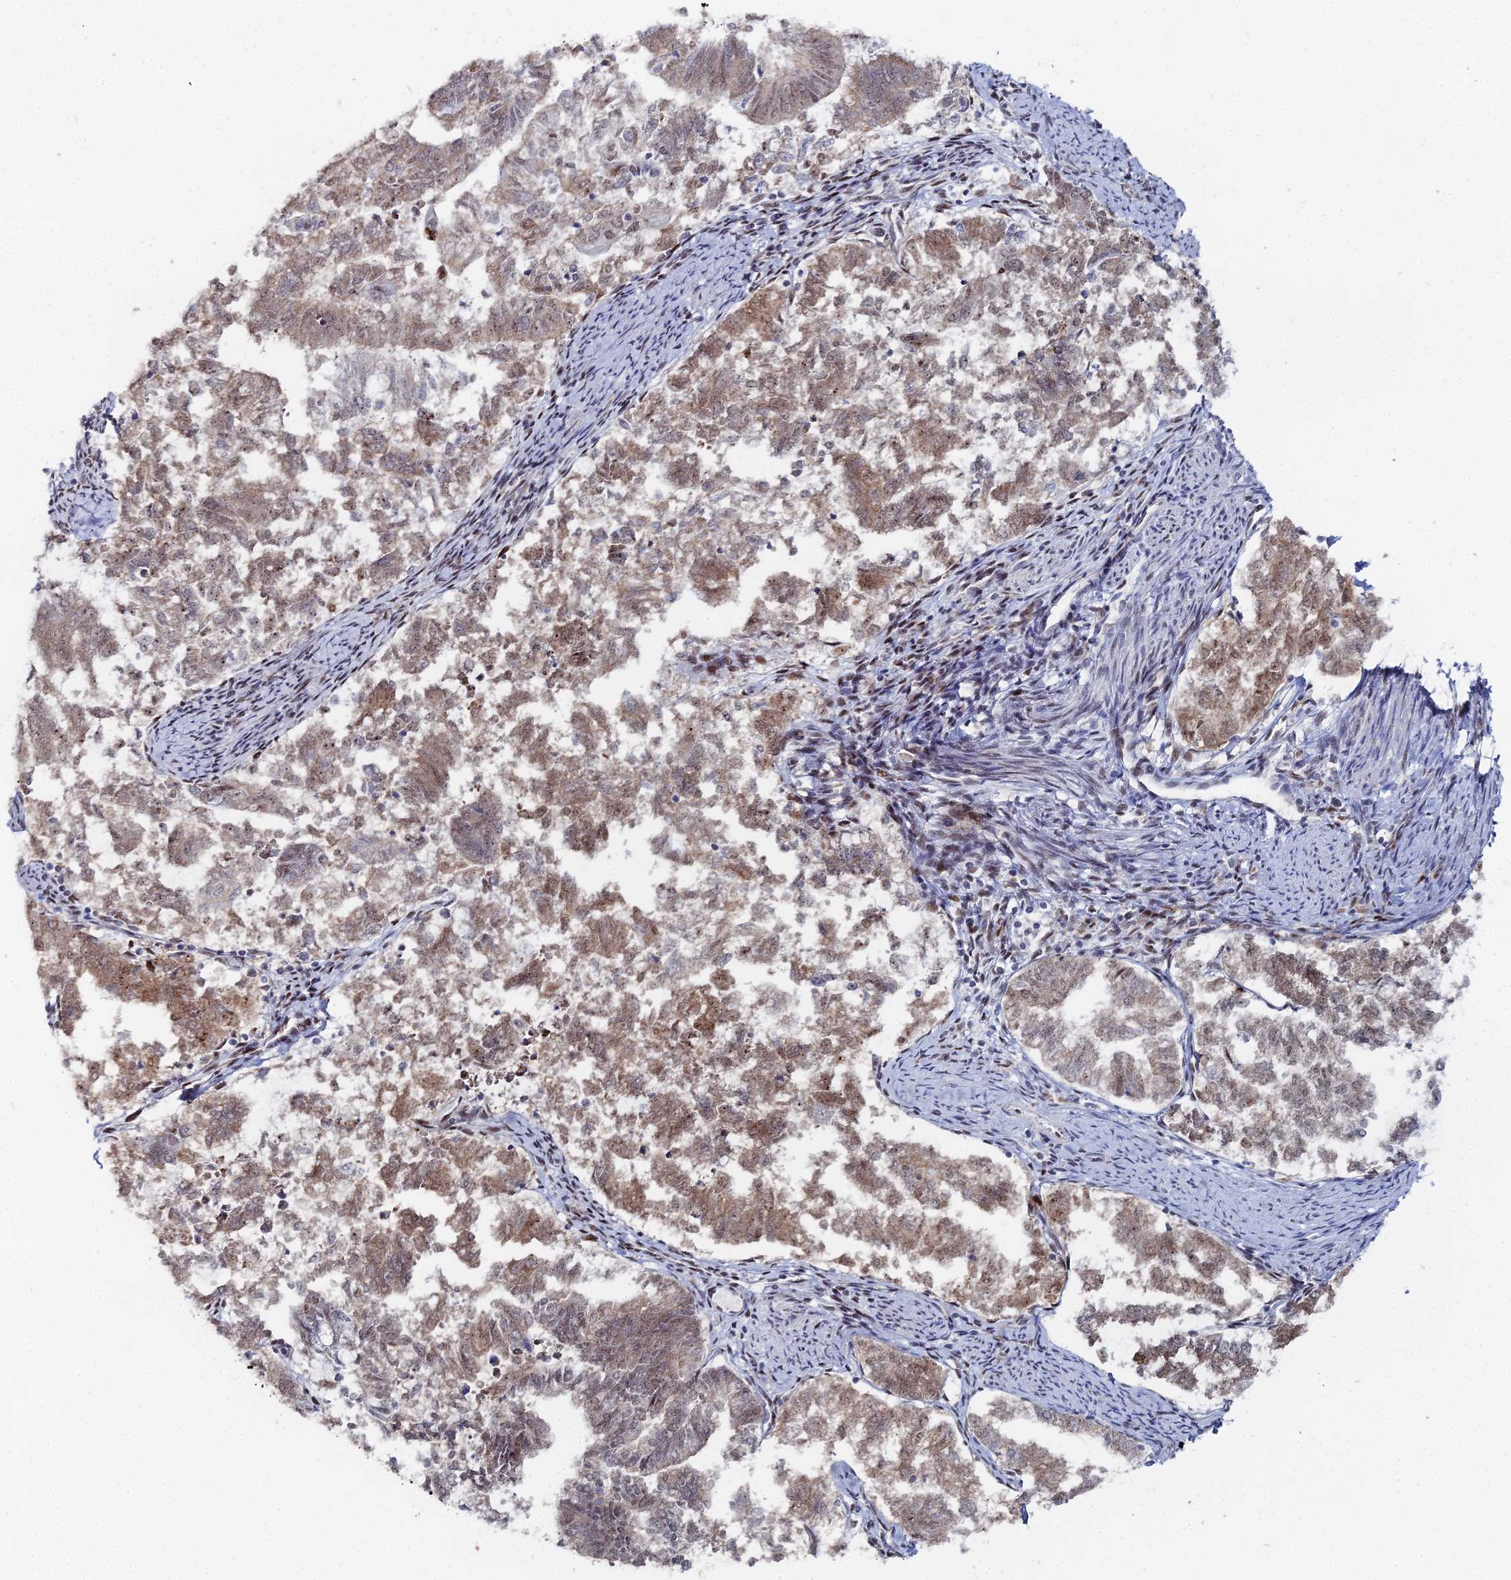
{"staining": {"intensity": "weak", "quantity": ">75%", "location": "cytoplasmic/membranous,nuclear"}, "tissue": "endometrial cancer", "cell_type": "Tumor cells", "image_type": "cancer", "snomed": [{"axis": "morphology", "description": "Adenocarcinoma, NOS"}, {"axis": "topography", "description": "Endometrium"}], "caption": "Brown immunohistochemical staining in endometrial cancer (adenocarcinoma) demonstrates weak cytoplasmic/membranous and nuclear expression in about >75% of tumor cells. The staining was performed using DAB (3,3'-diaminobenzidine), with brown indicating positive protein expression. Nuclei are stained blue with hematoxylin.", "gene": "GSC2", "patient": {"sex": "female", "age": 79}}